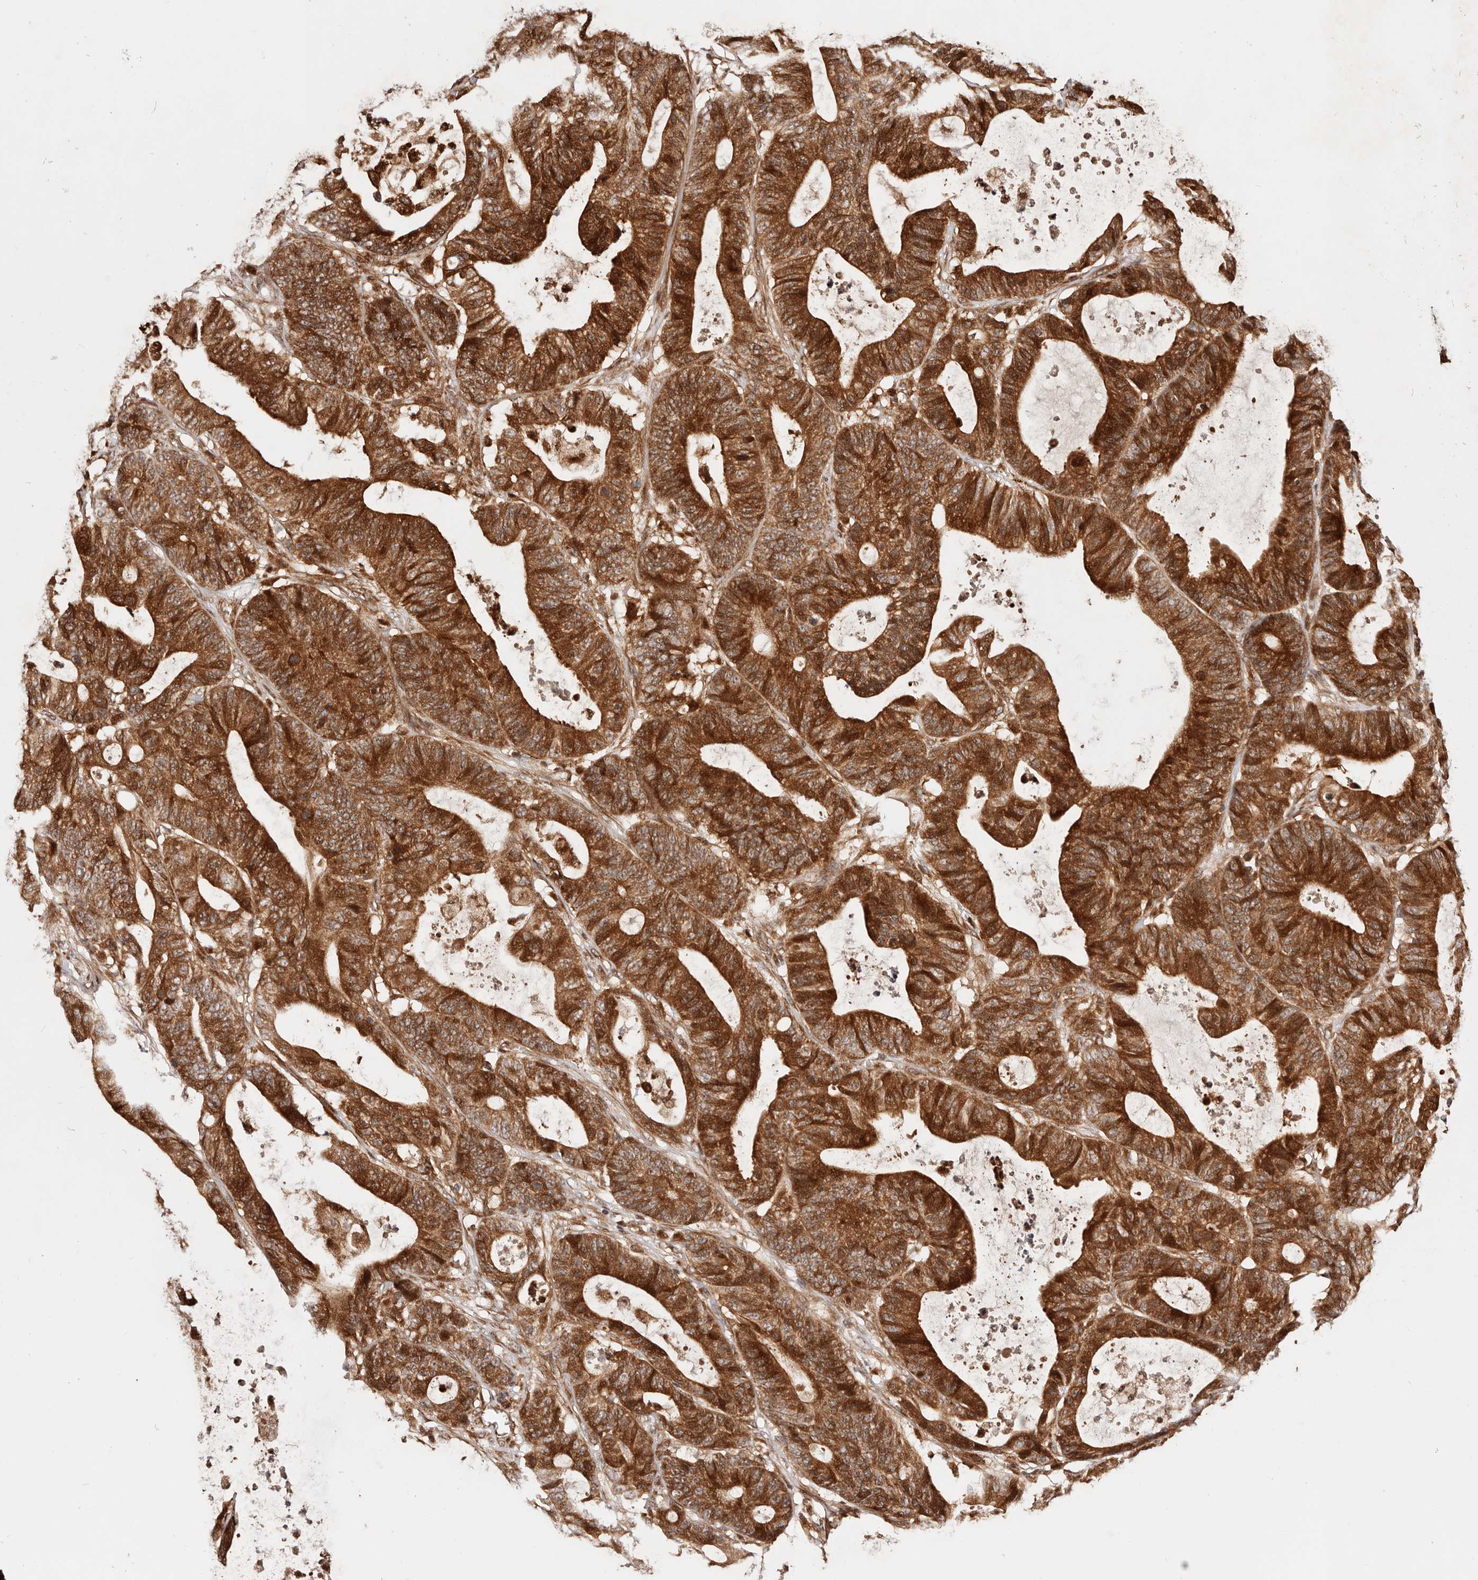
{"staining": {"intensity": "strong", "quantity": ">75%", "location": "cytoplasmic/membranous,nuclear"}, "tissue": "colorectal cancer", "cell_type": "Tumor cells", "image_type": "cancer", "snomed": [{"axis": "morphology", "description": "Adenocarcinoma, NOS"}, {"axis": "topography", "description": "Colon"}], "caption": "This photomicrograph exhibits IHC staining of colorectal cancer (adenocarcinoma), with high strong cytoplasmic/membranous and nuclear positivity in approximately >75% of tumor cells.", "gene": "PTPN22", "patient": {"sex": "female", "age": 84}}